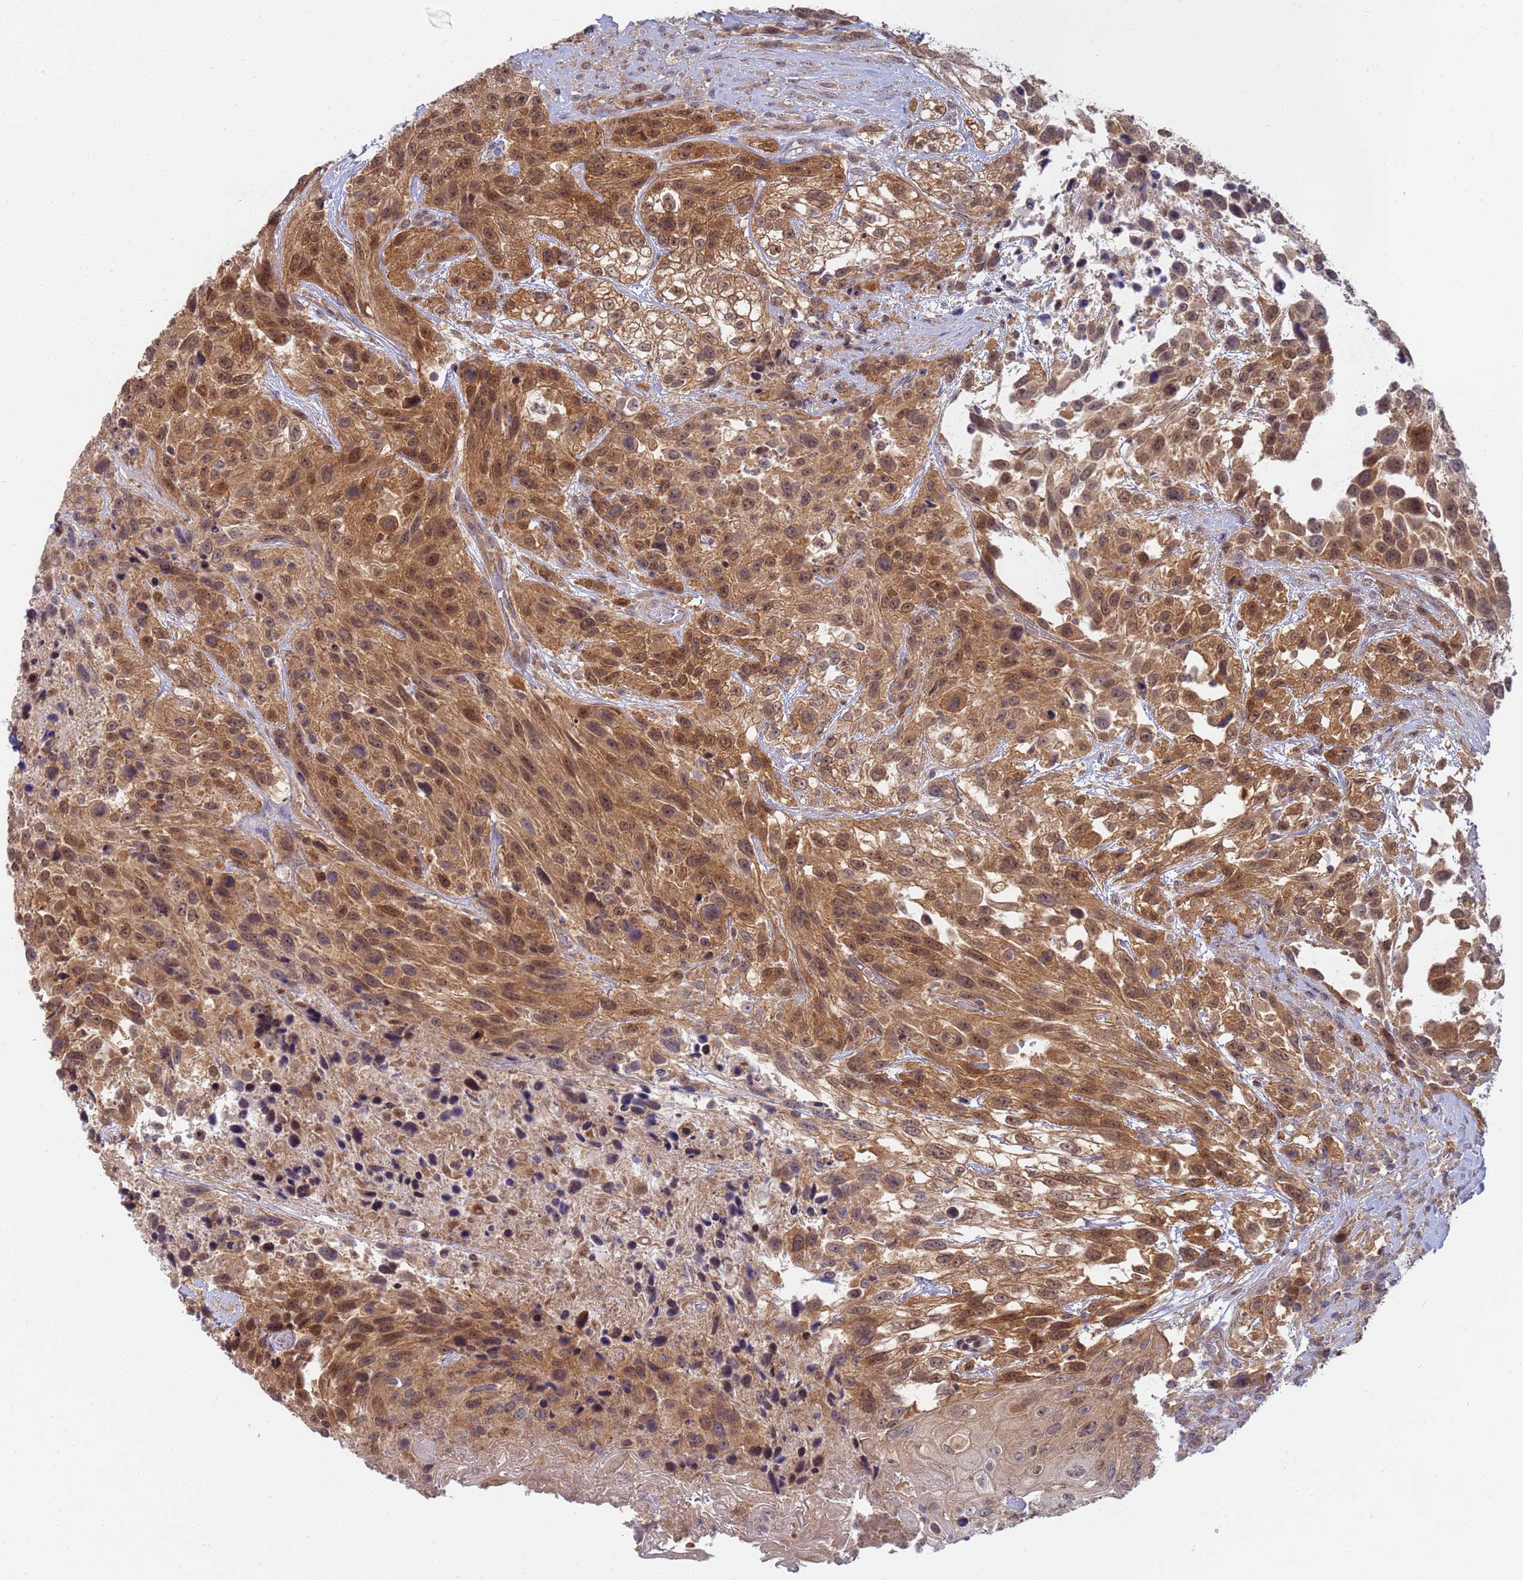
{"staining": {"intensity": "moderate", "quantity": ">75%", "location": "cytoplasmic/membranous,nuclear"}, "tissue": "urothelial cancer", "cell_type": "Tumor cells", "image_type": "cancer", "snomed": [{"axis": "morphology", "description": "Urothelial carcinoma, High grade"}, {"axis": "topography", "description": "Urinary bladder"}], "caption": "Immunohistochemistry (IHC) of human high-grade urothelial carcinoma displays medium levels of moderate cytoplasmic/membranous and nuclear positivity in about >75% of tumor cells.", "gene": "SHARPIN", "patient": {"sex": "female", "age": 70}}